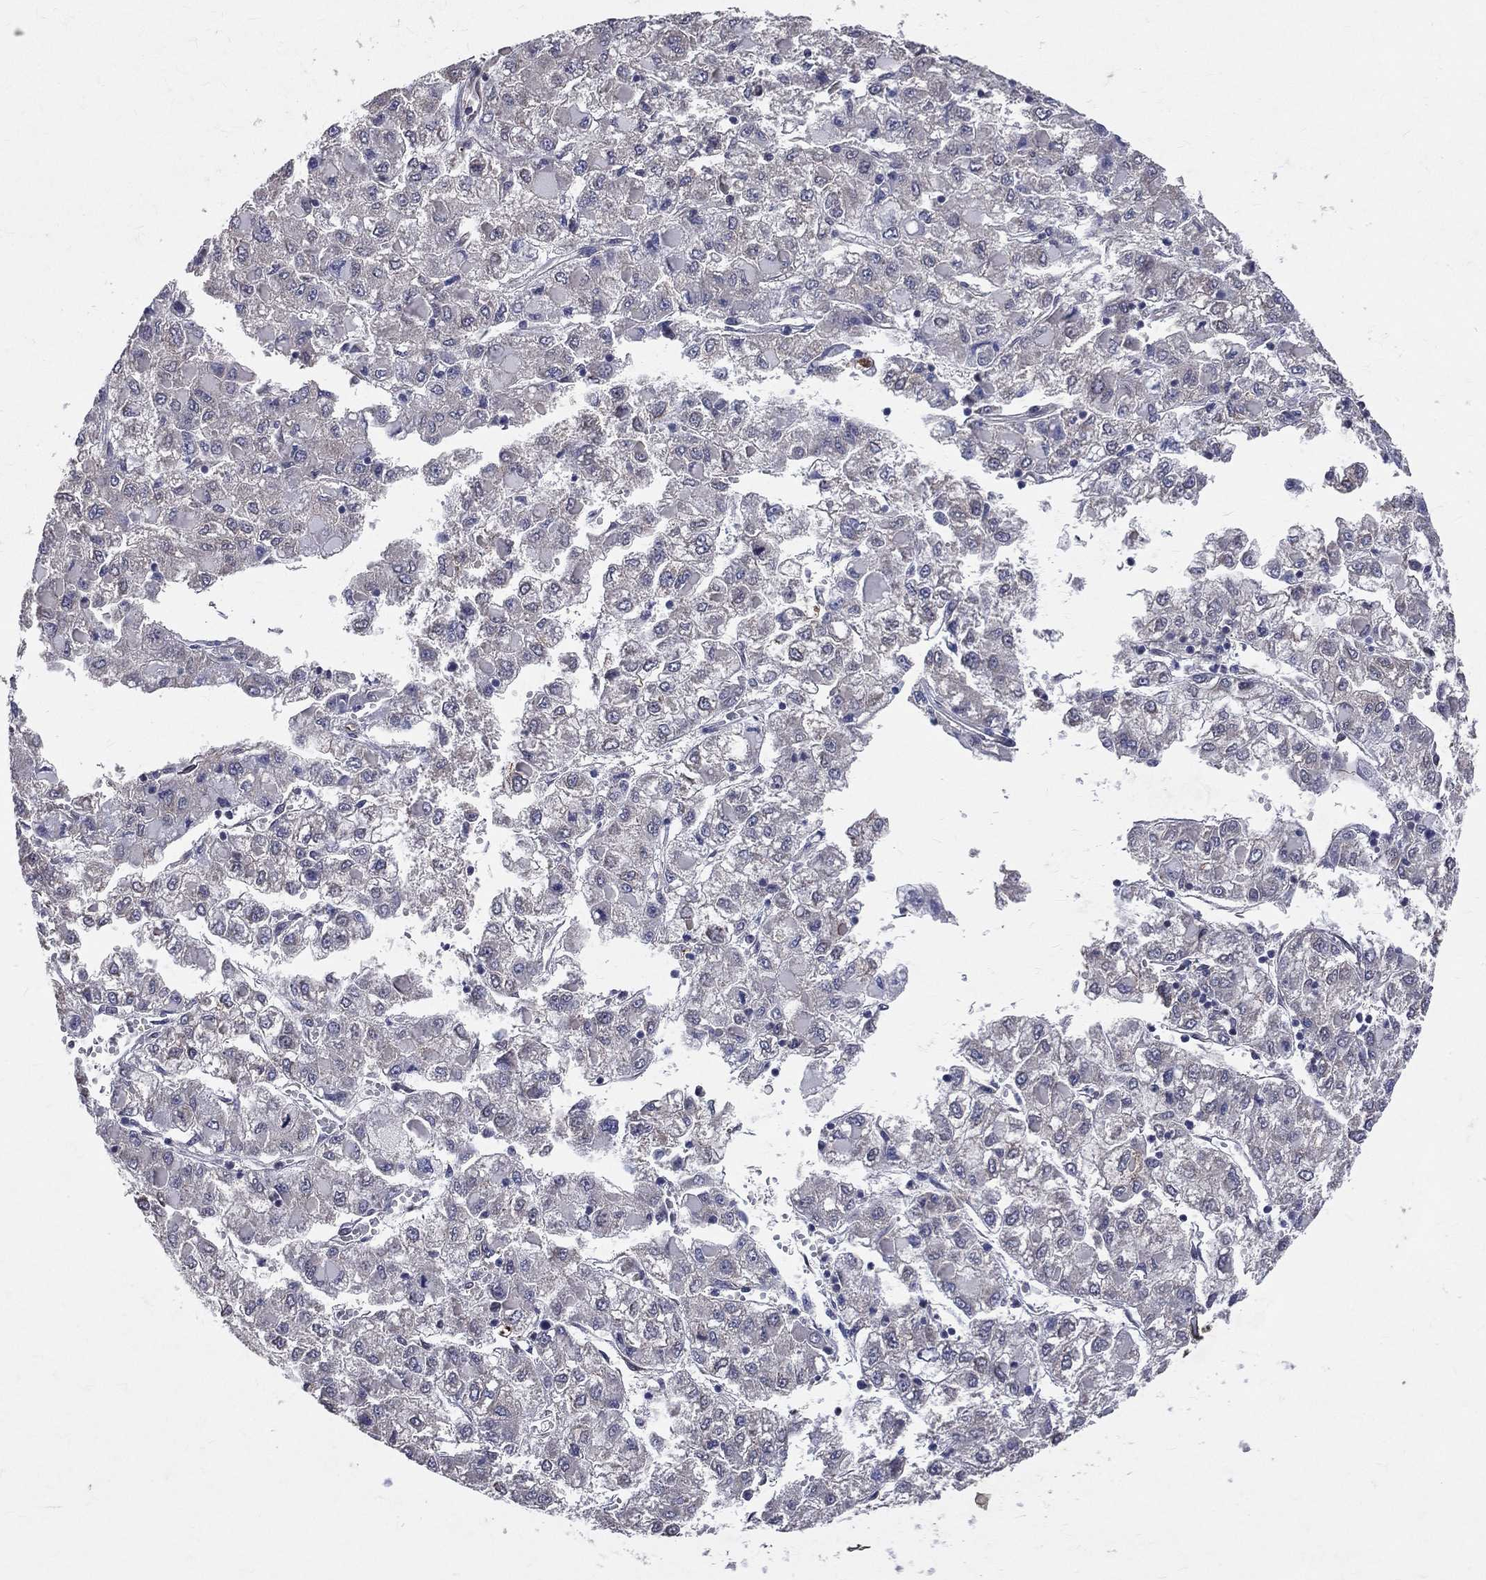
{"staining": {"intensity": "negative", "quantity": "none", "location": "none"}, "tissue": "liver cancer", "cell_type": "Tumor cells", "image_type": "cancer", "snomed": [{"axis": "morphology", "description": "Carcinoma, Hepatocellular, NOS"}, {"axis": "topography", "description": "Liver"}], "caption": "Immunohistochemistry histopathology image of liver cancer stained for a protein (brown), which exhibits no expression in tumor cells. The staining is performed using DAB (3,3'-diaminobenzidine) brown chromogen with nuclei counter-stained in using hematoxylin.", "gene": "GMPR2", "patient": {"sex": "male", "age": 40}}